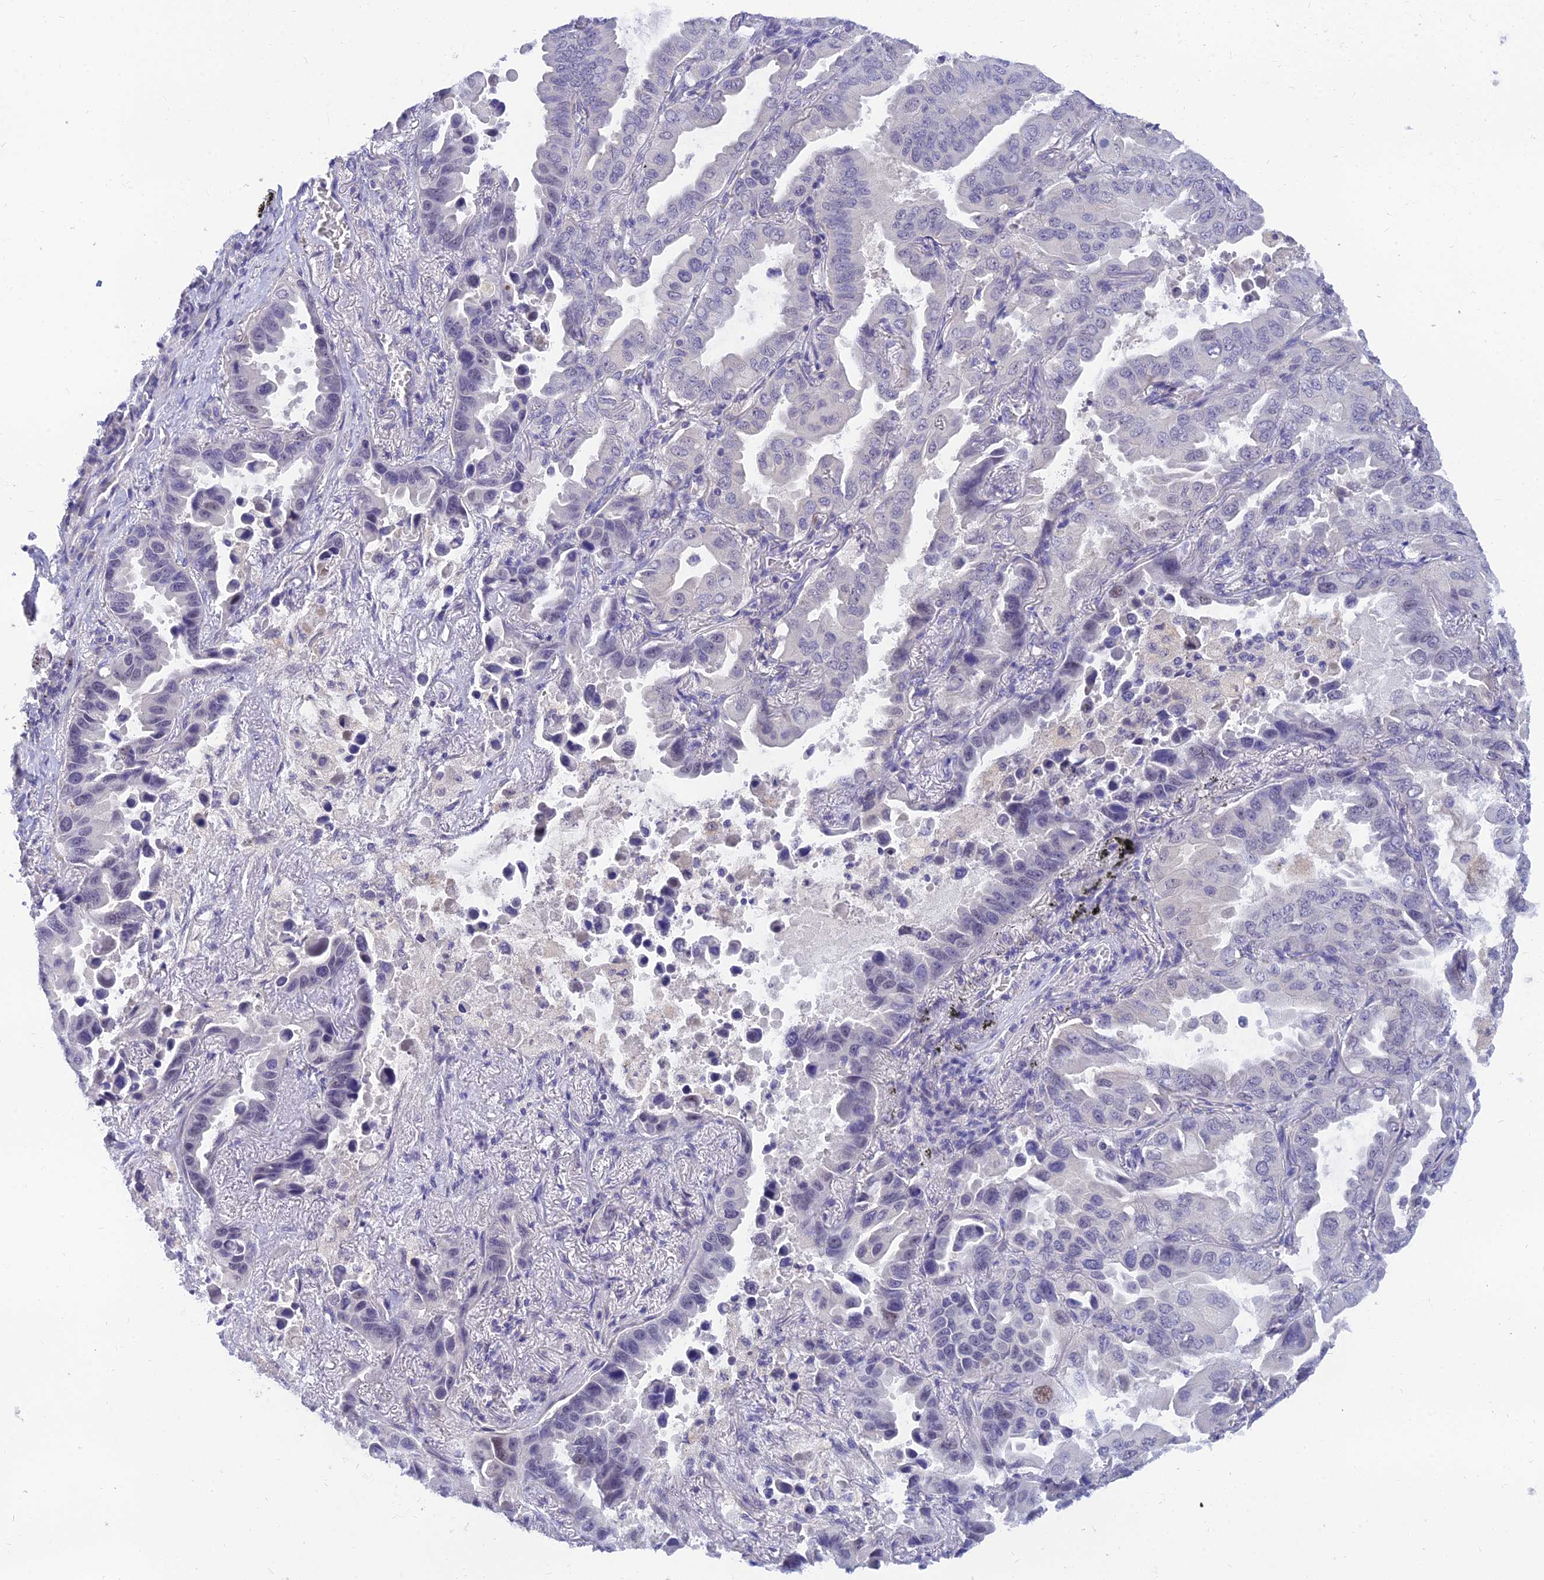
{"staining": {"intensity": "negative", "quantity": "none", "location": "none"}, "tissue": "lung cancer", "cell_type": "Tumor cells", "image_type": "cancer", "snomed": [{"axis": "morphology", "description": "Adenocarcinoma, NOS"}, {"axis": "topography", "description": "Lung"}], "caption": "Lung adenocarcinoma was stained to show a protein in brown. There is no significant staining in tumor cells.", "gene": "TMEM161B", "patient": {"sex": "male", "age": 64}}